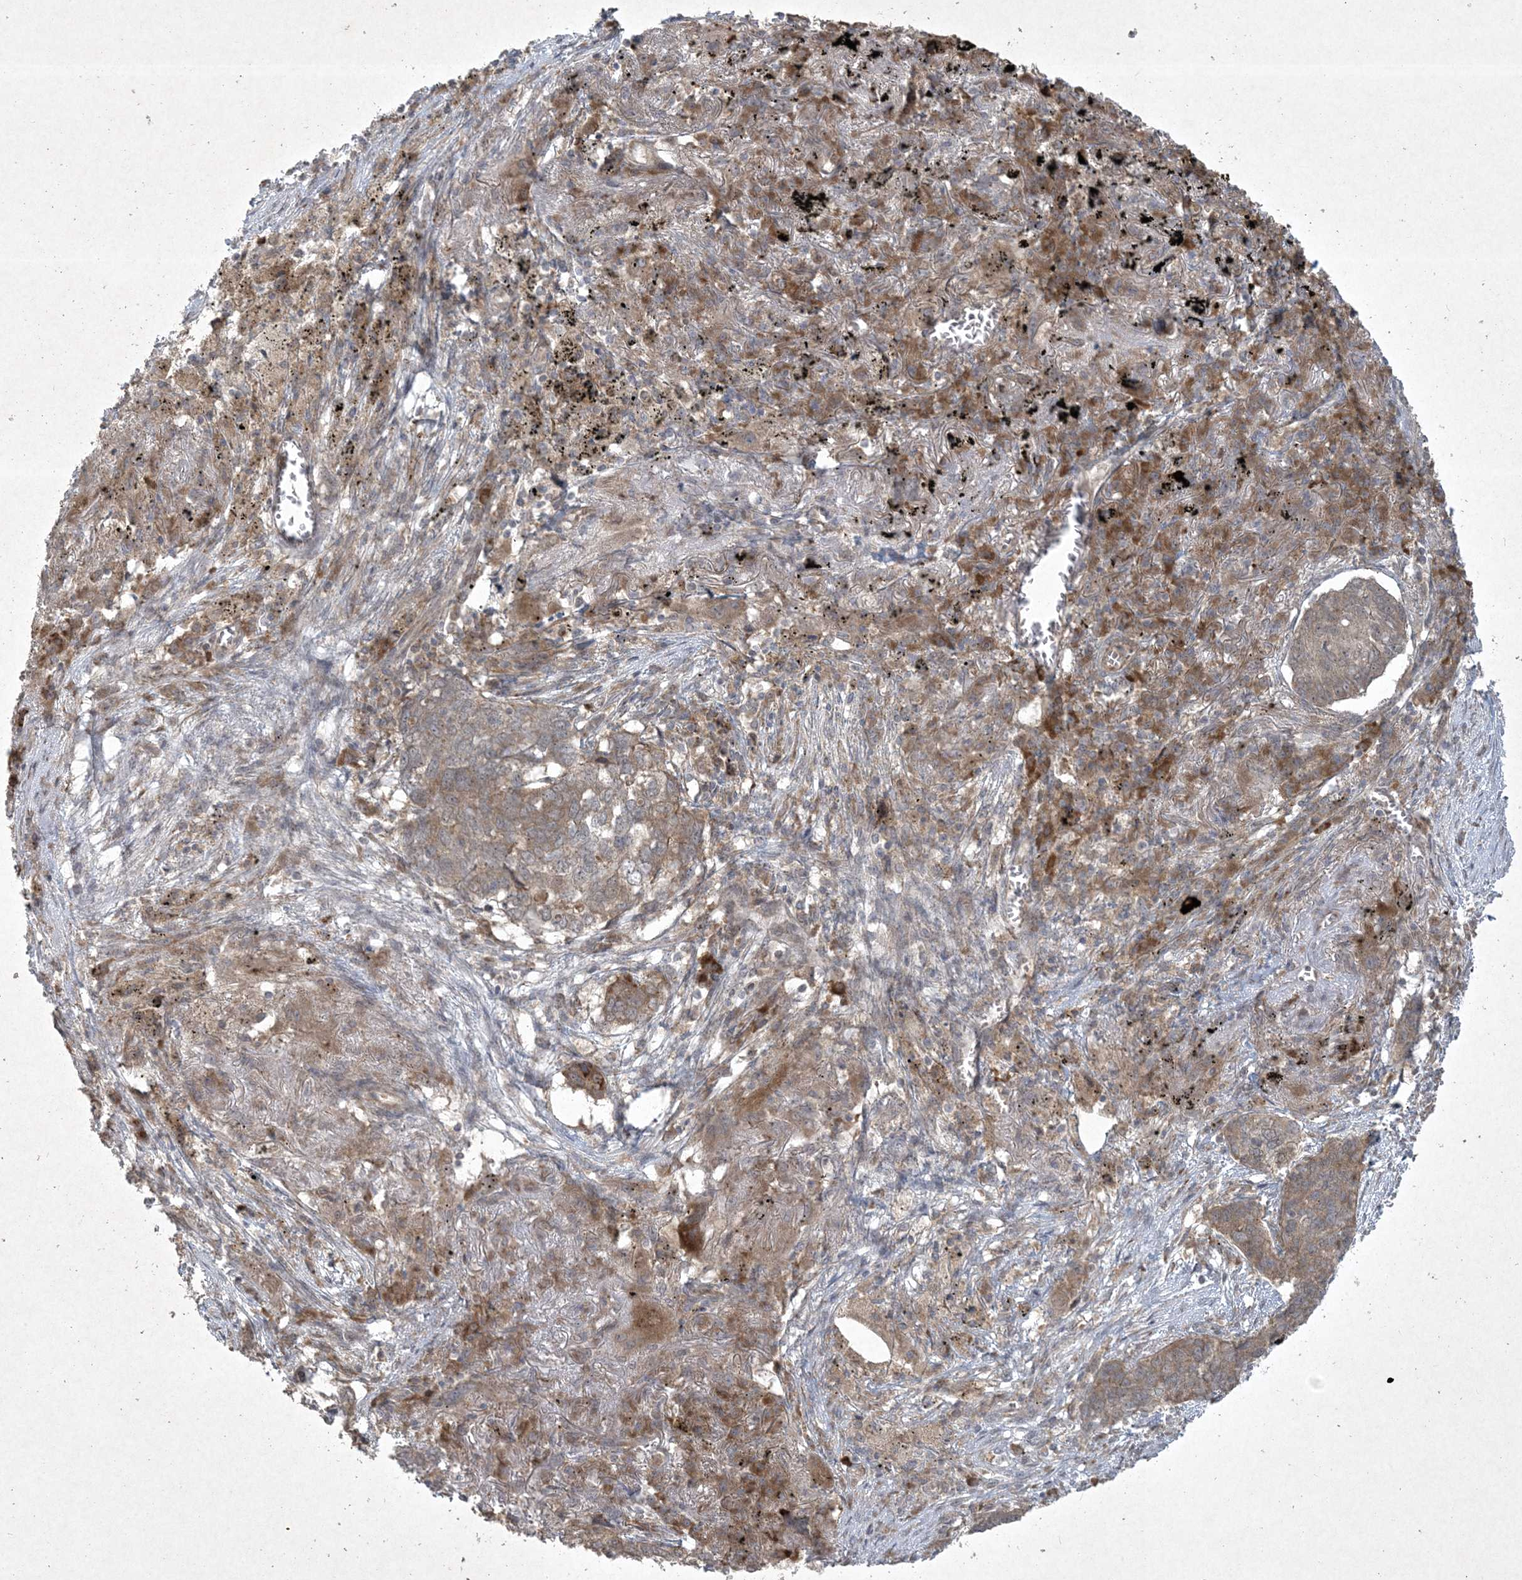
{"staining": {"intensity": "weak", "quantity": "25%-75%", "location": "cytoplasmic/membranous"}, "tissue": "lung cancer", "cell_type": "Tumor cells", "image_type": "cancer", "snomed": [{"axis": "morphology", "description": "Squamous cell carcinoma, NOS"}, {"axis": "topography", "description": "Lung"}], "caption": "IHC (DAB (3,3'-diaminobenzidine)) staining of human lung cancer (squamous cell carcinoma) reveals weak cytoplasmic/membranous protein expression in approximately 25%-75% of tumor cells.", "gene": "NRBP2", "patient": {"sex": "female", "age": 63}}